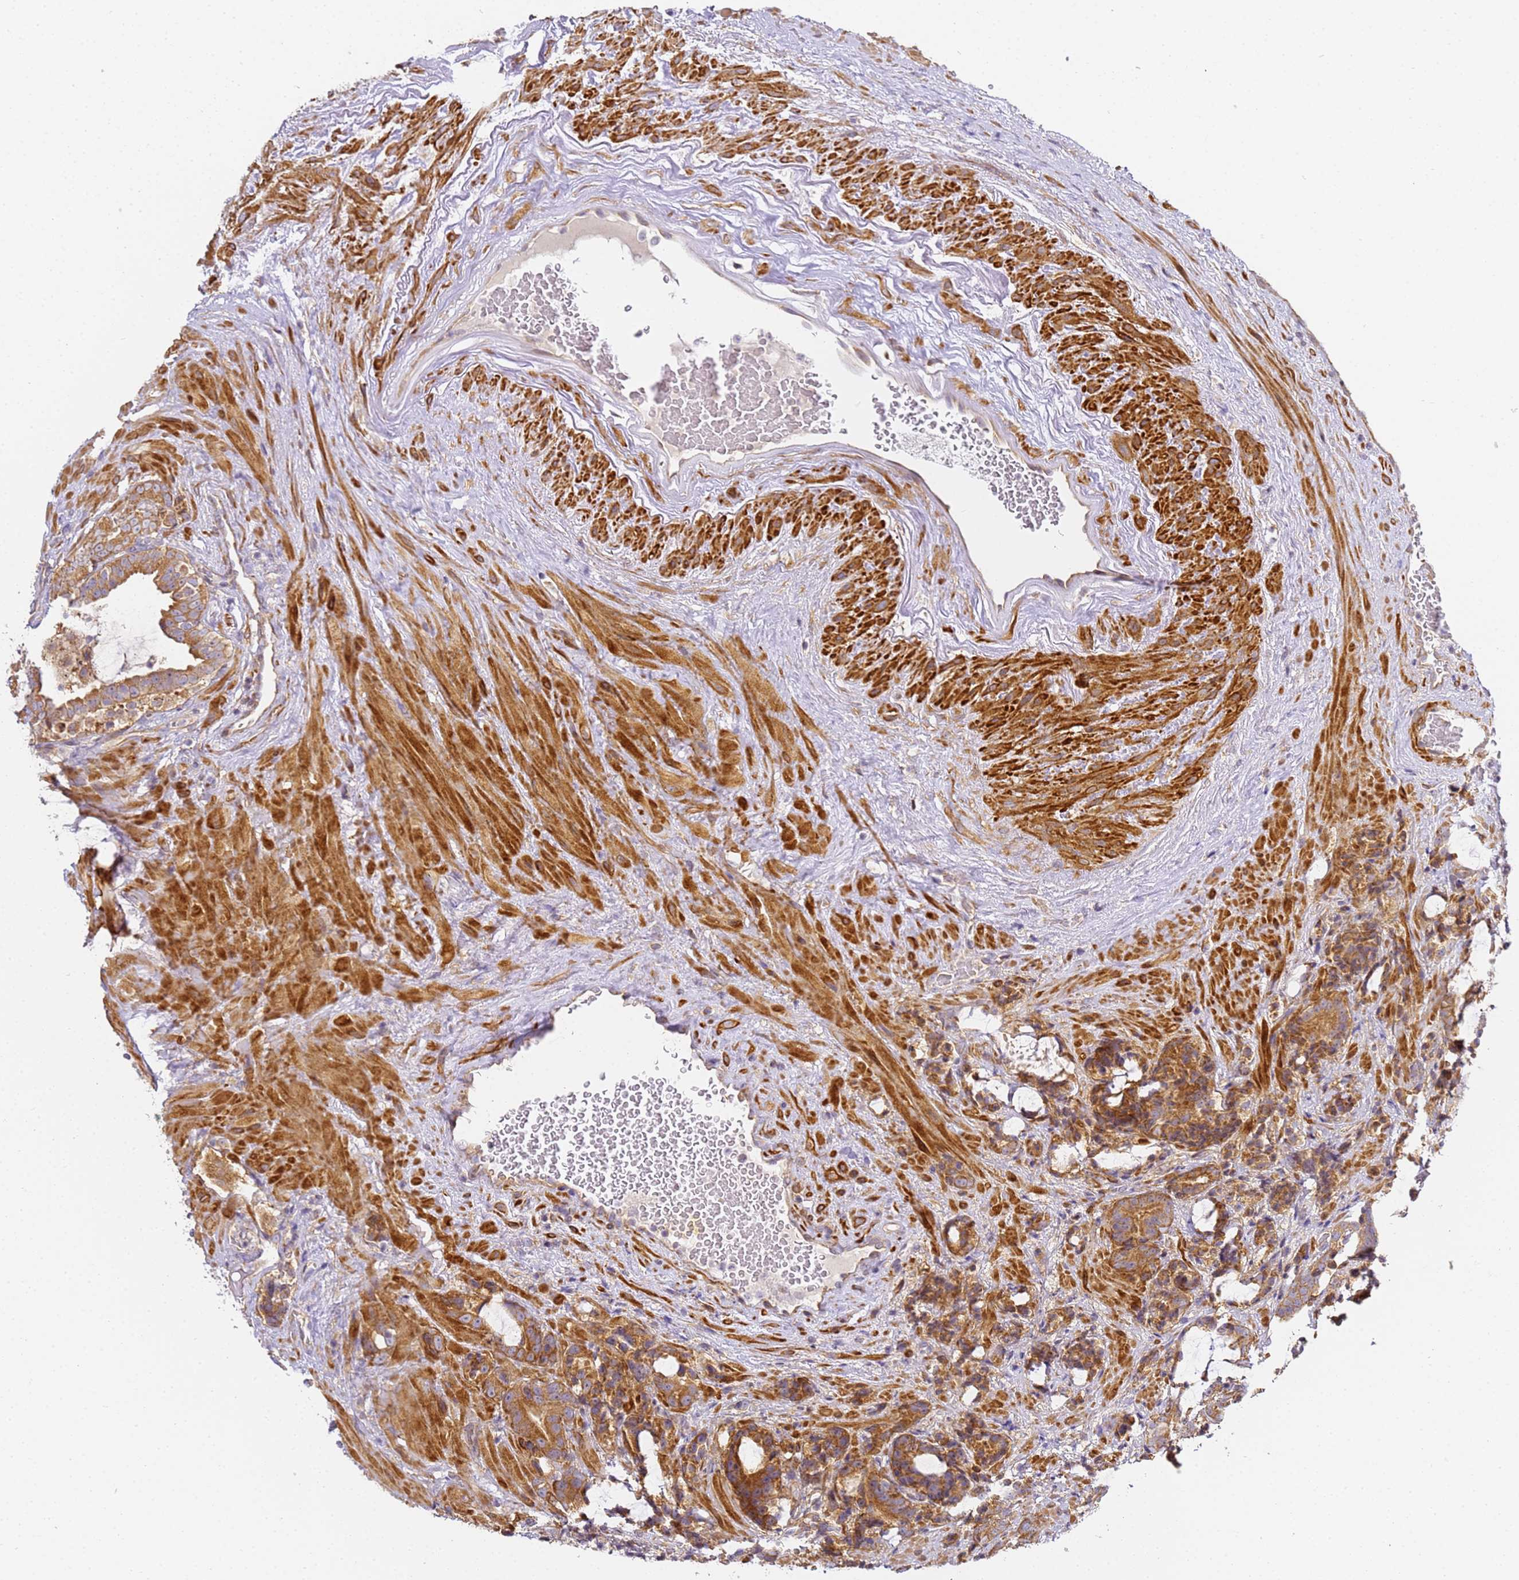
{"staining": {"intensity": "strong", "quantity": ">75%", "location": "cytoplasmic/membranous"}, "tissue": "prostate cancer", "cell_type": "Tumor cells", "image_type": "cancer", "snomed": [{"axis": "morphology", "description": "Adenocarcinoma, High grade"}, {"axis": "topography", "description": "Prostate and seminal vesicle, NOS"}], "caption": "Prostate cancer stained for a protein (brown) displays strong cytoplasmic/membranous positive positivity in about >75% of tumor cells.", "gene": "RPL13A", "patient": {"sex": "male", "age": 67}}